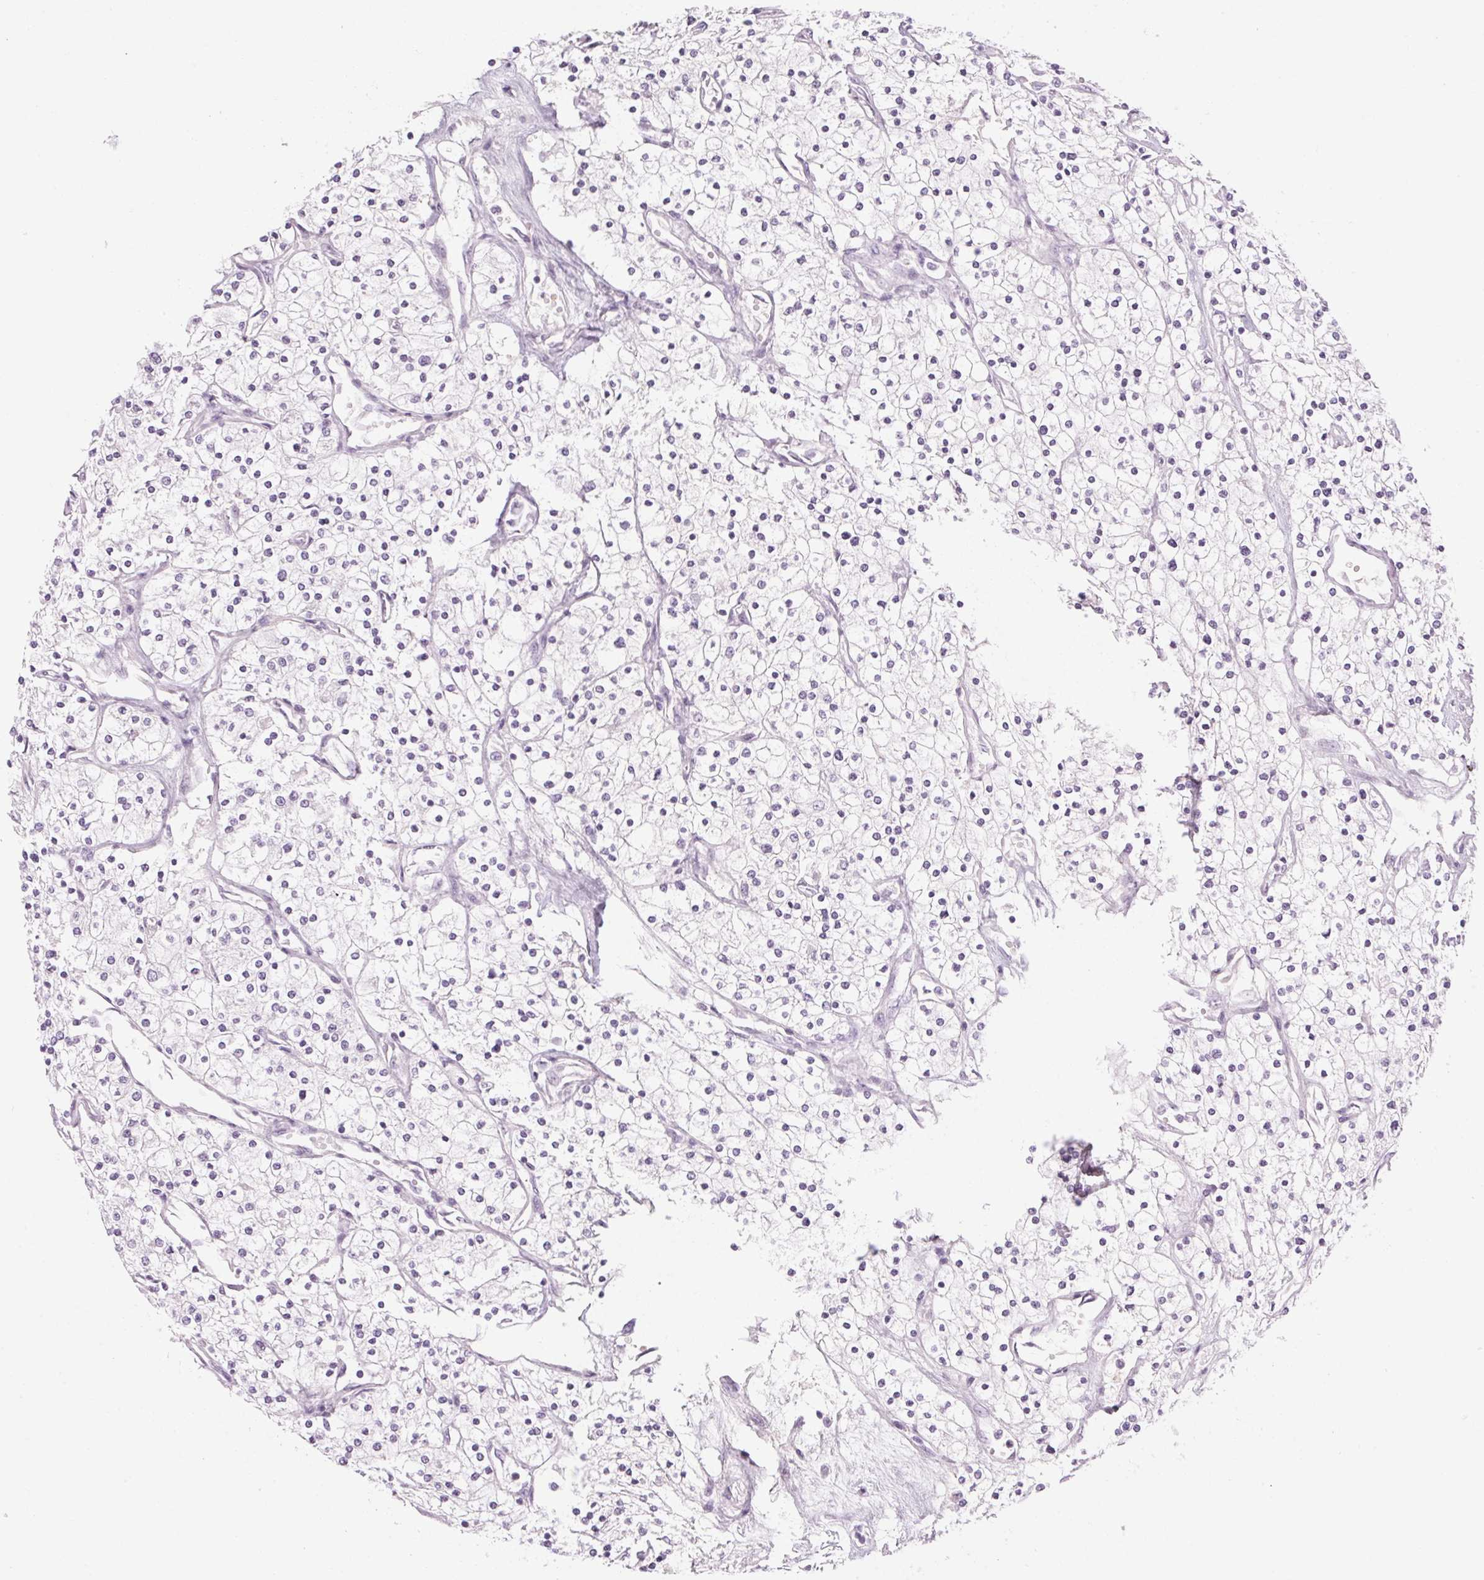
{"staining": {"intensity": "negative", "quantity": "none", "location": "none"}, "tissue": "renal cancer", "cell_type": "Tumor cells", "image_type": "cancer", "snomed": [{"axis": "morphology", "description": "Adenocarcinoma, NOS"}, {"axis": "topography", "description": "Kidney"}], "caption": "This histopathology image is of renal adenocarcinoma stained with immunohistochemistry (IHC) to label a protein in brown with the nuclei are counter-stained blue. There is no expression in tumor cells. The staining was performed using DAB to visualize the protein expression in brown, while the nuclei were stained in blue with hematoxylin (Magnification: 20x).", "gene": "RPTN", "patient": {"sex": "male", "age": 80}}